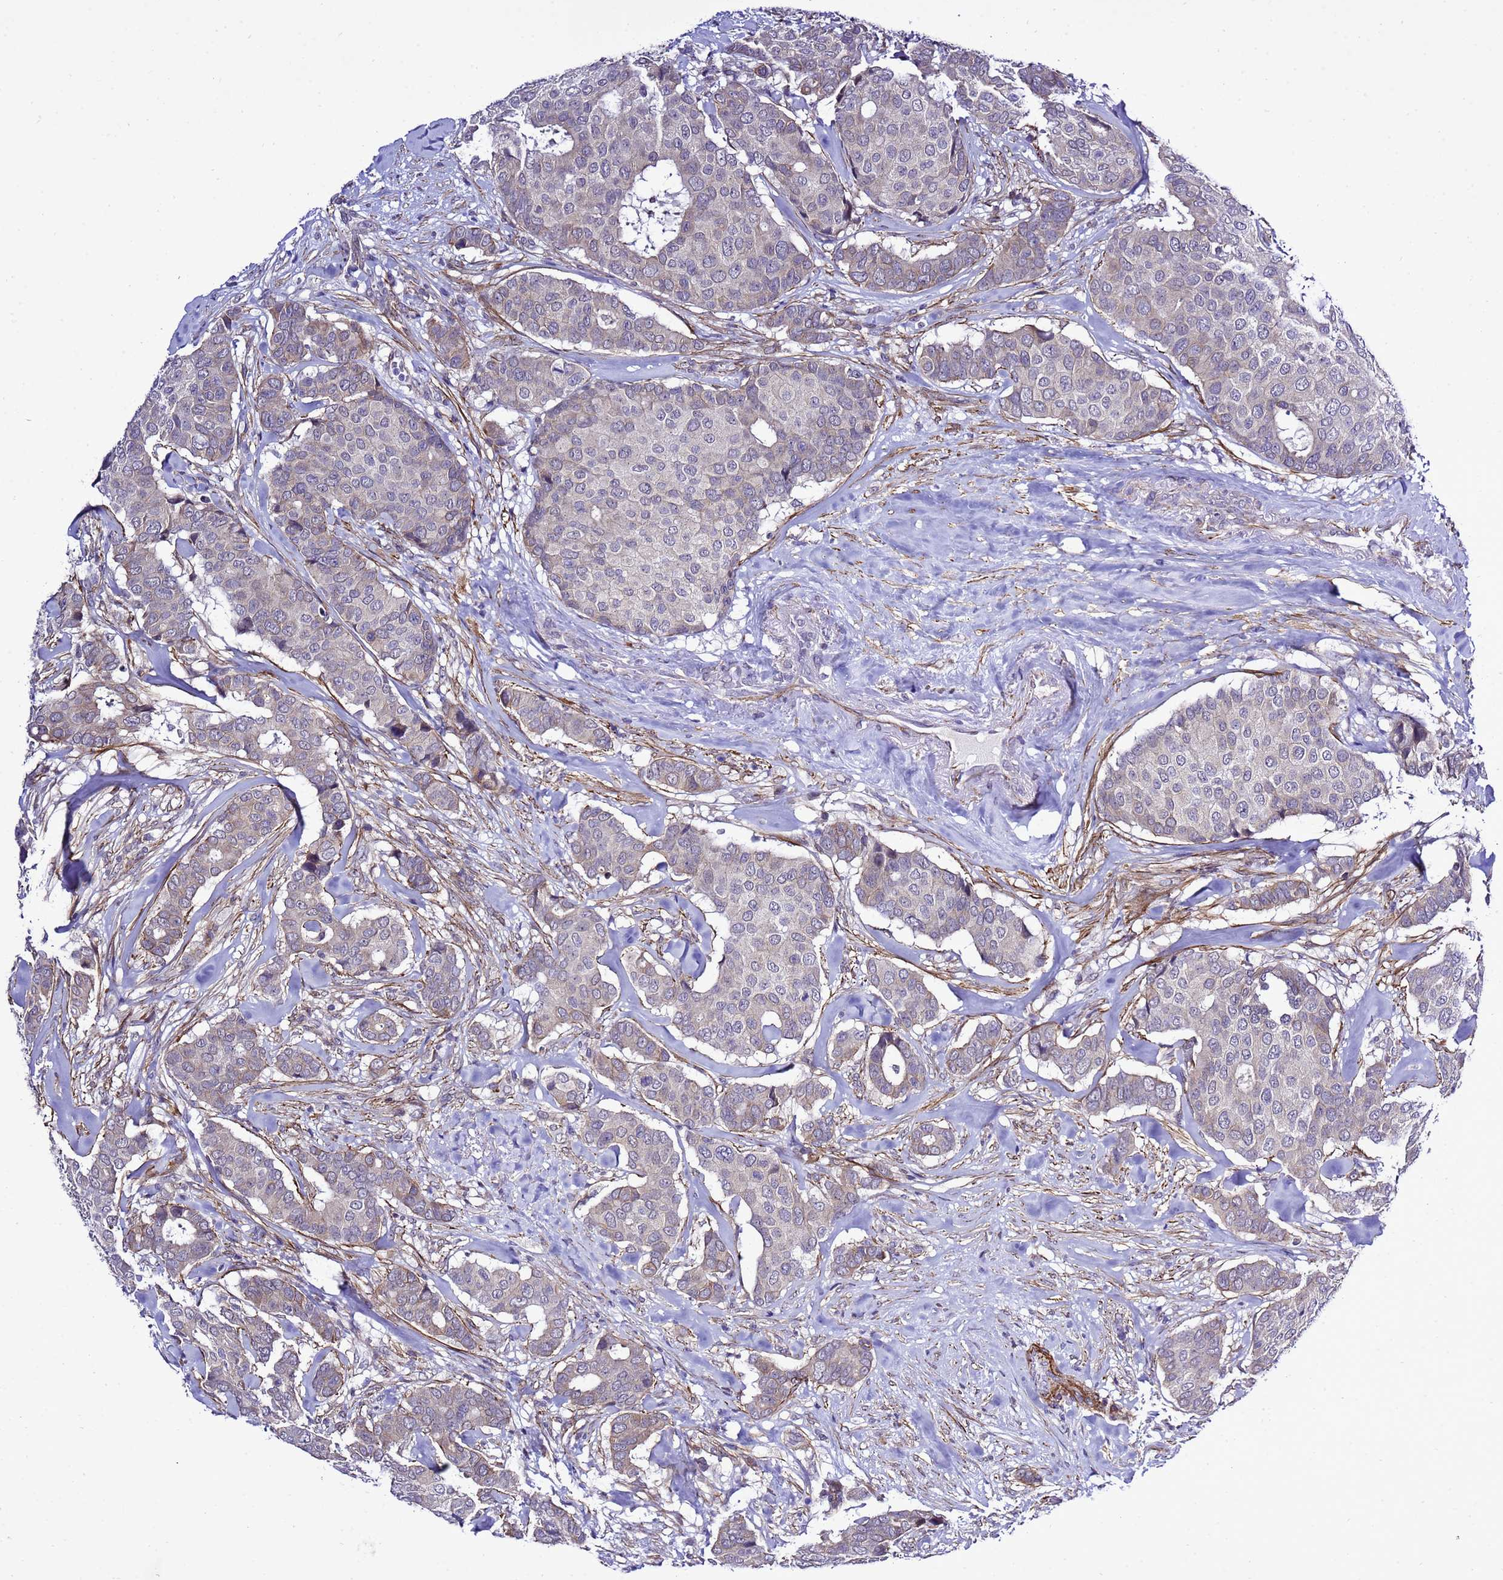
{"staining": {"intensity": "weak", "quantity": "<25%", "location": "cytoplasmic/membranous"}, "tissue": "breast cancer", "cell_type": "Tumor cells", "image_type": "cancer", "snomed": [{"axis": "morphology", "description": "Duct carcinoma"}, {"axis": "topography", "description": "Breast"}], "caption": "High magnification brightfield microscopy of breast cancer (invasive ductal carcinoma) stained with DAB (3,3'-diaminobenzidine) (brown) and counterstained with hematoxylin (blue): tumor cells show no significant expression.", "gene": "GZF1", "patient": {"sex": "female", "age": 75}}